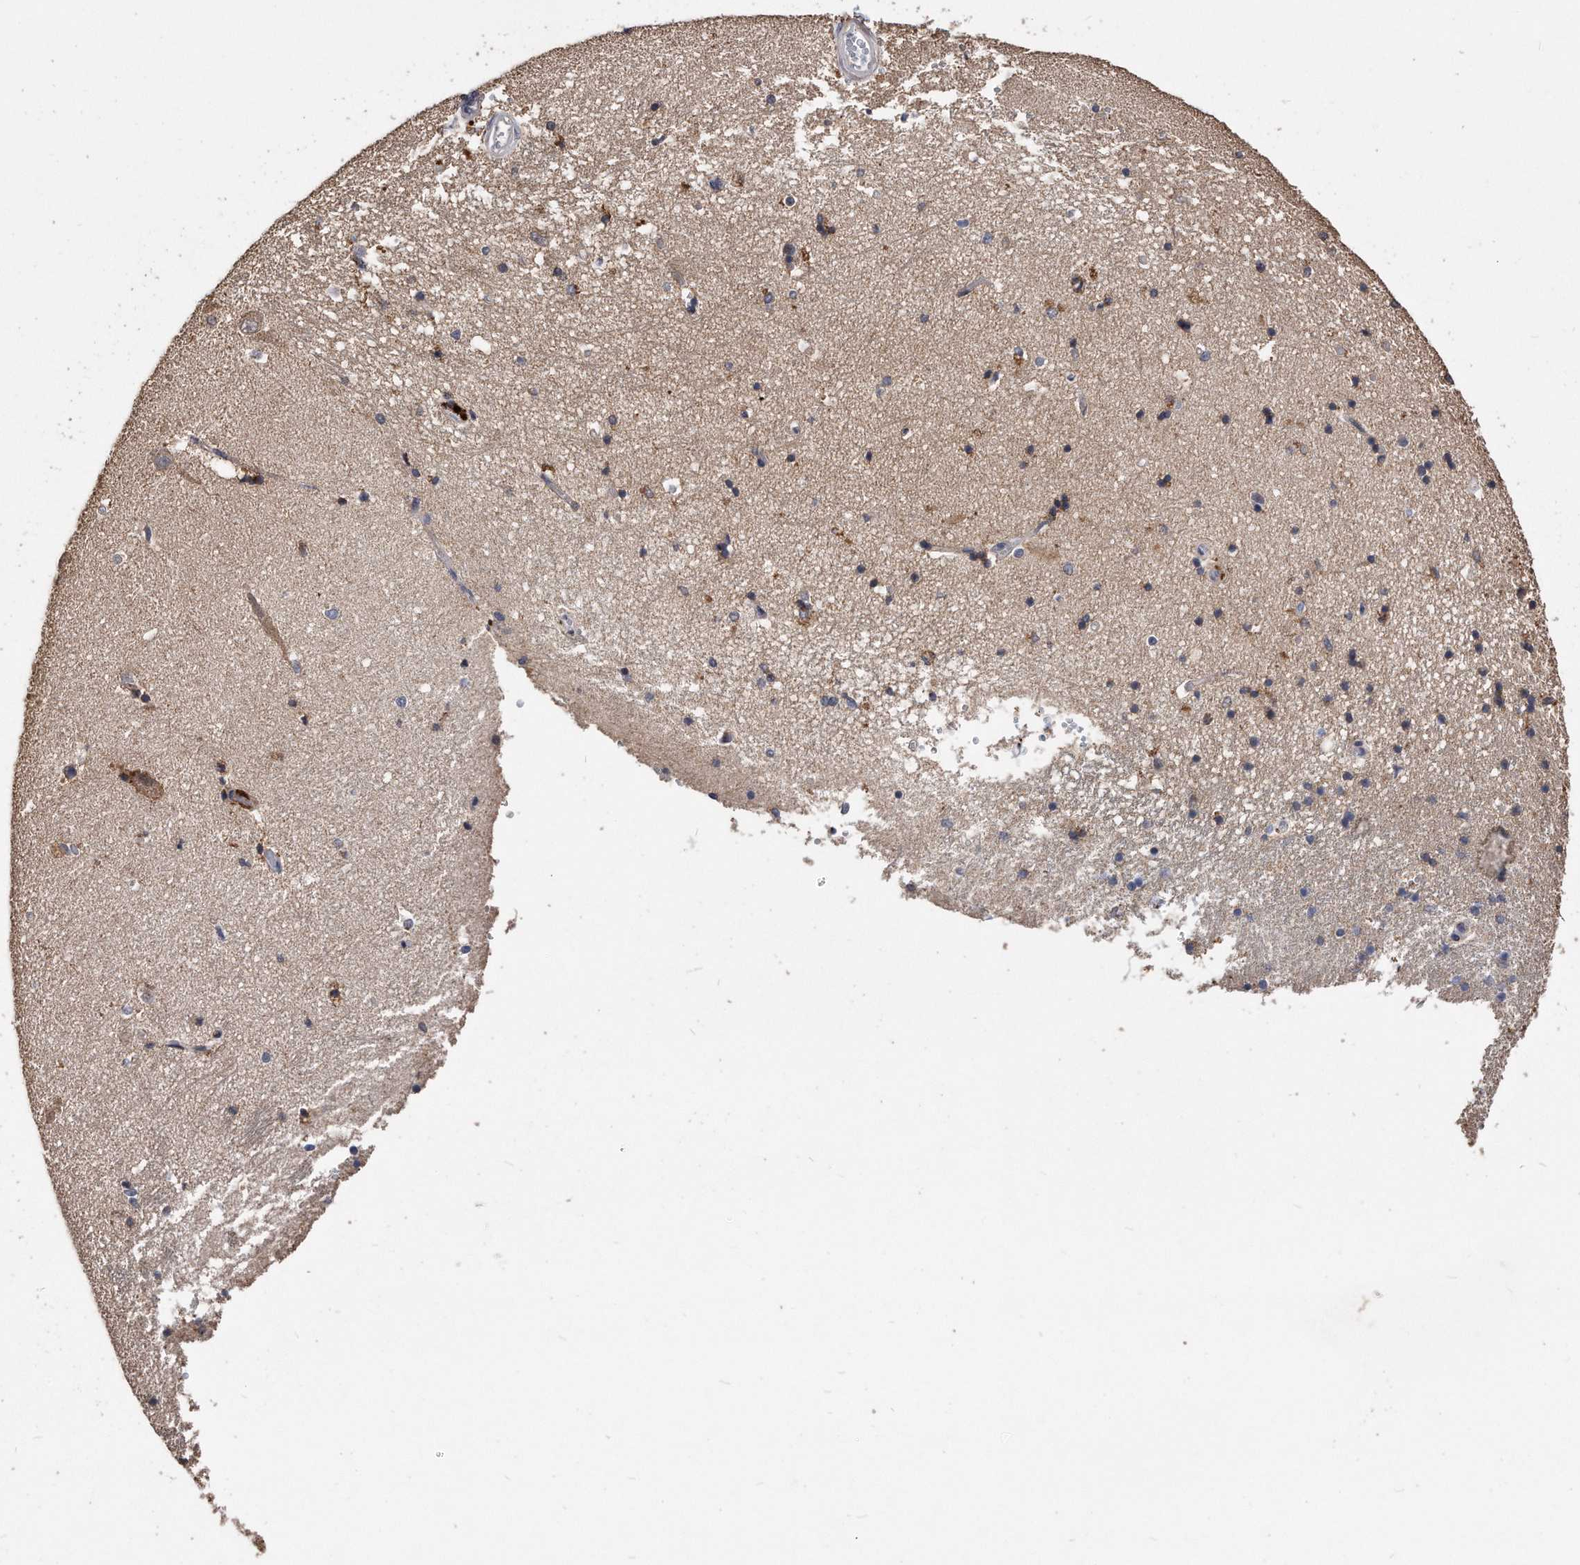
{"staining": {"intensity": "weak", "quantity": "<25%", "location": "cytoplasmic/membranous"}, "tissue": "hippocampus", "cell_type": "Glial cells", "image_type": "normal", "snomed": [{"axis": "morphology", "description": "Normal tissue, NOS"}, {"axis": "topography", "description": "Hippocampus"}], "caption": "Immunohistochemistry photomicrograph of normal hippocampus stained for a protein (brown), which exhibits no positivity in glial cells.", "gene": "IL20RA", "patient": {"sex": "male", "age": 45}}